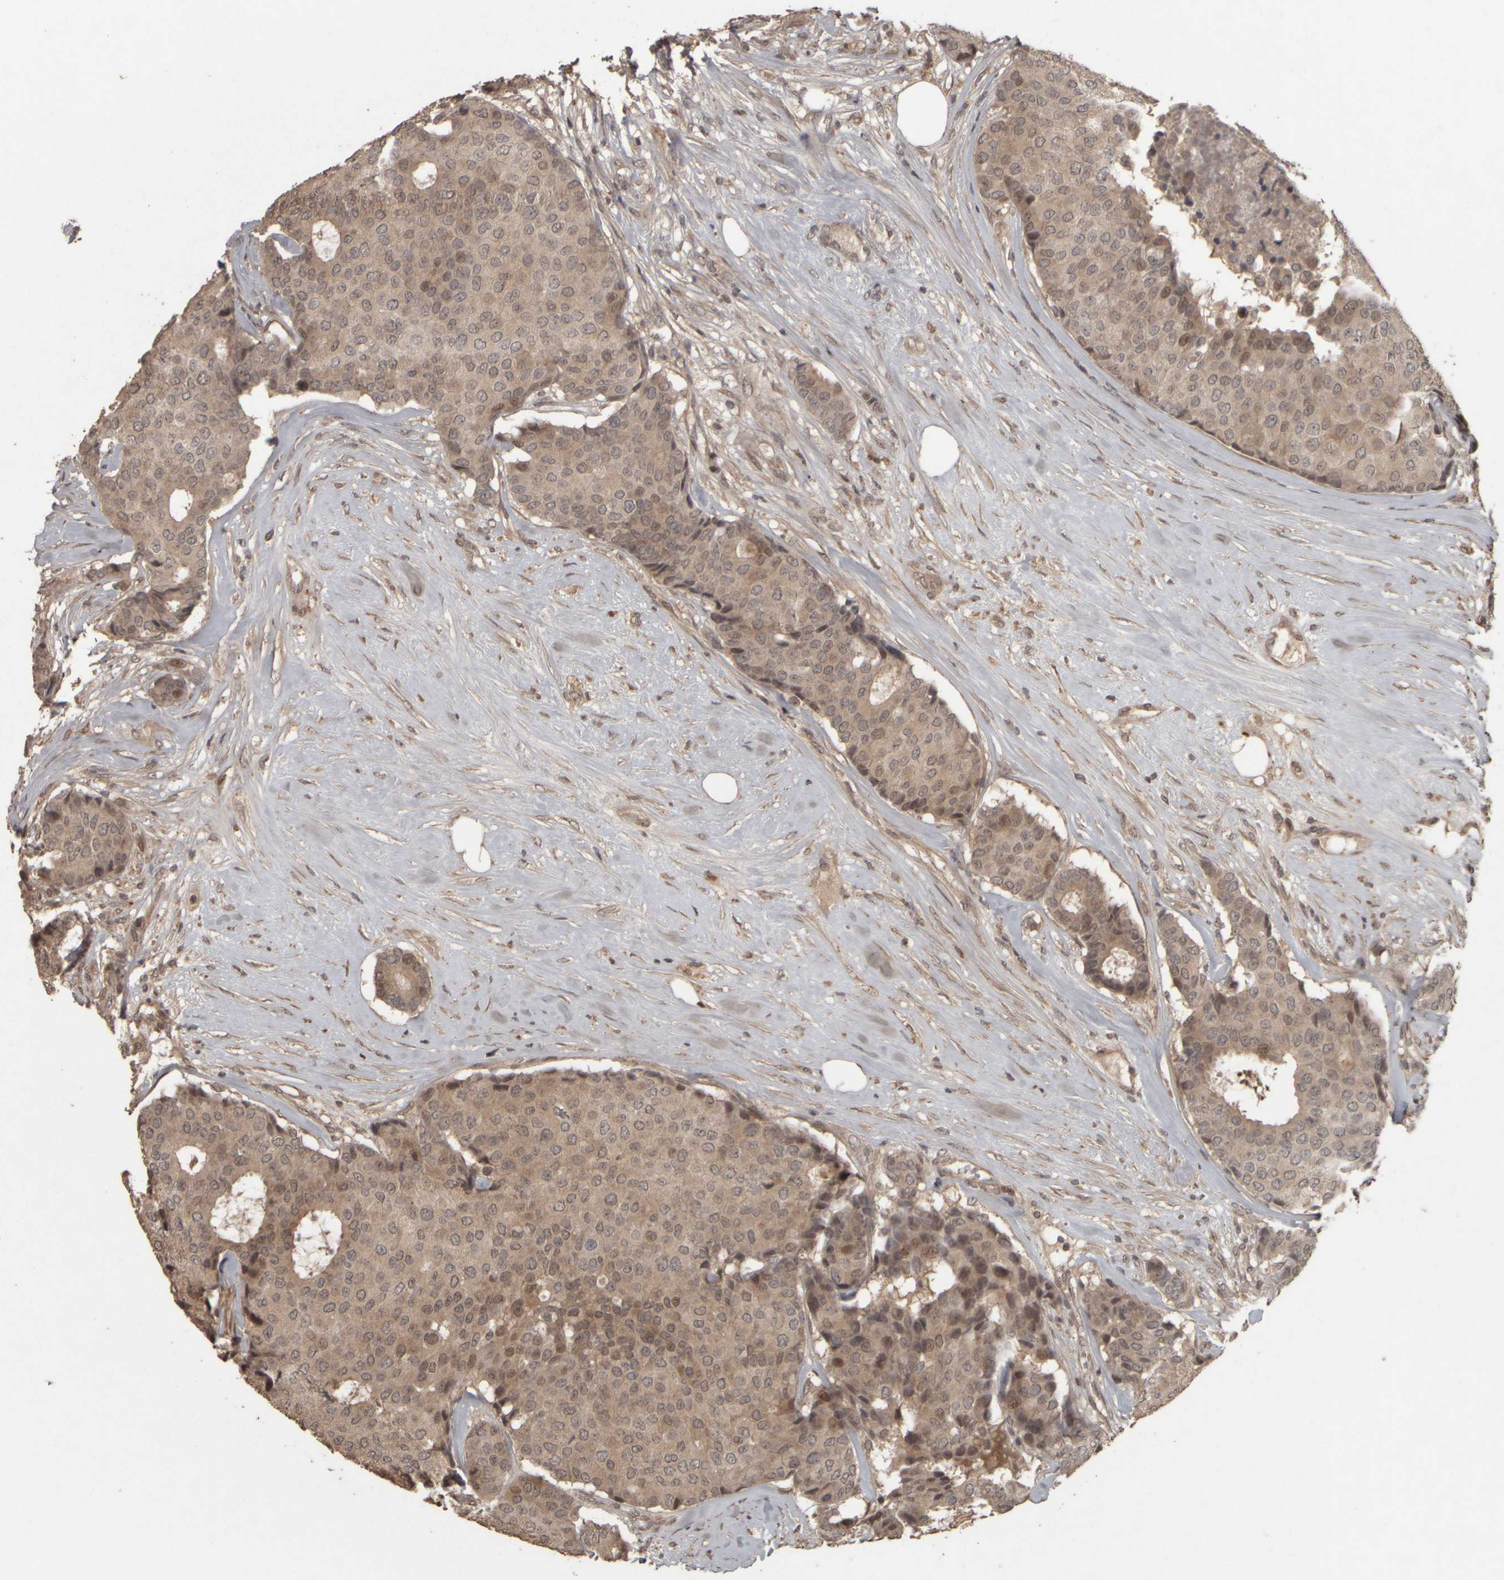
{"staining": {"intensity": "weak", "quantity": ">75%", "location": "cytoplasmic/membranous,nuclear"}, "tissue": "breast cancer", "cell_type": "Tumor cells", "image_type": "cancer", "snomed": [{"axis": "morphology", "description": "Duct carcinoma"}, {"axis": "topography", "description": "Breast"}], "caption": "Immunohistochemical staining of human breast invasive ductal carcinoma displays weak cytoplasmic/membranous and nuclear protein expression in approximately >75% of tumor cells.", "gene": "ACO1", "patient": {"sex": "female", "age": 75}}